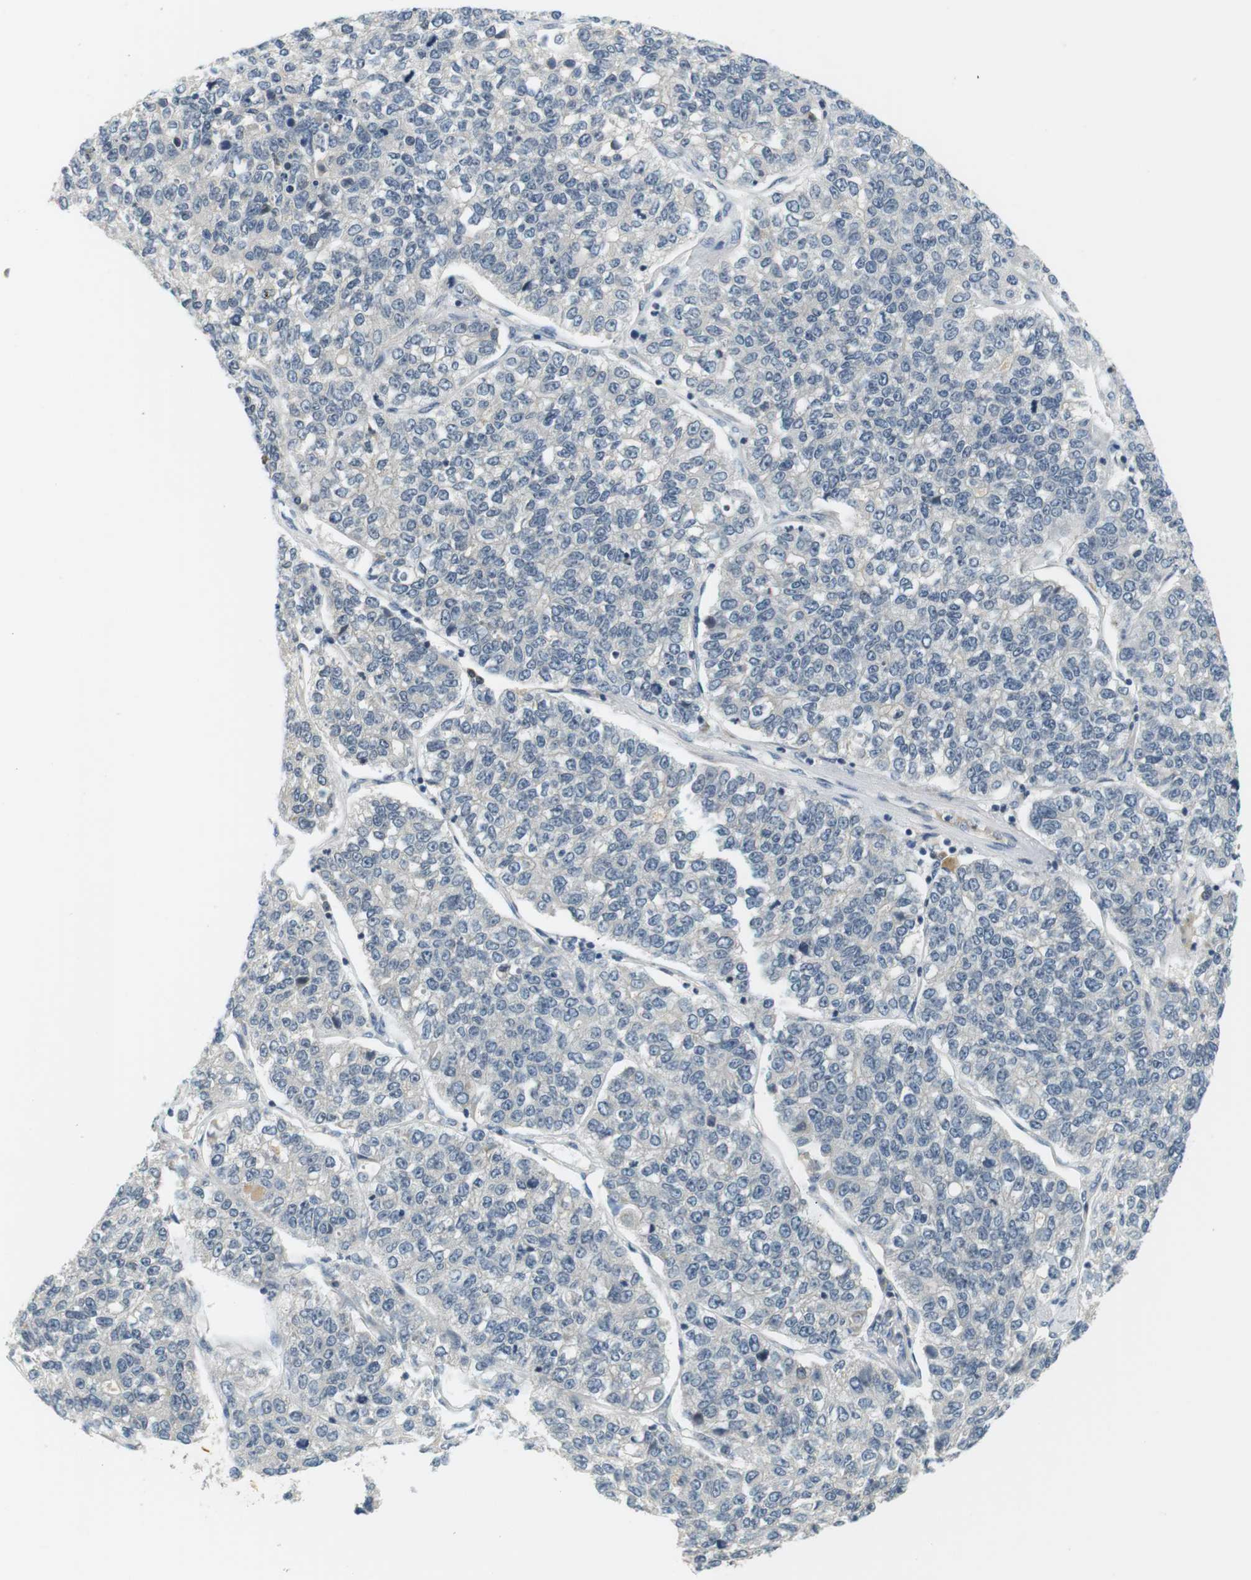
{"staining": {"intensity": "negative", "quantity": "none", "location": "none"}, "tissue": "lung cancer", "cell_type": "Tumor cells", "image_type": "cancer", "snomed": [{"axis": "morphology", "description": "Adenocarcinoma, NOS"}, {"axis": "topography", "description": "Lung"}], "caption": "Lung adenocarcinoma stained for a protein using immunohistochemistry shows no staining tumor cells.", "gene": "WNT7A", "patient": {"sex": "male", "age": 49}}